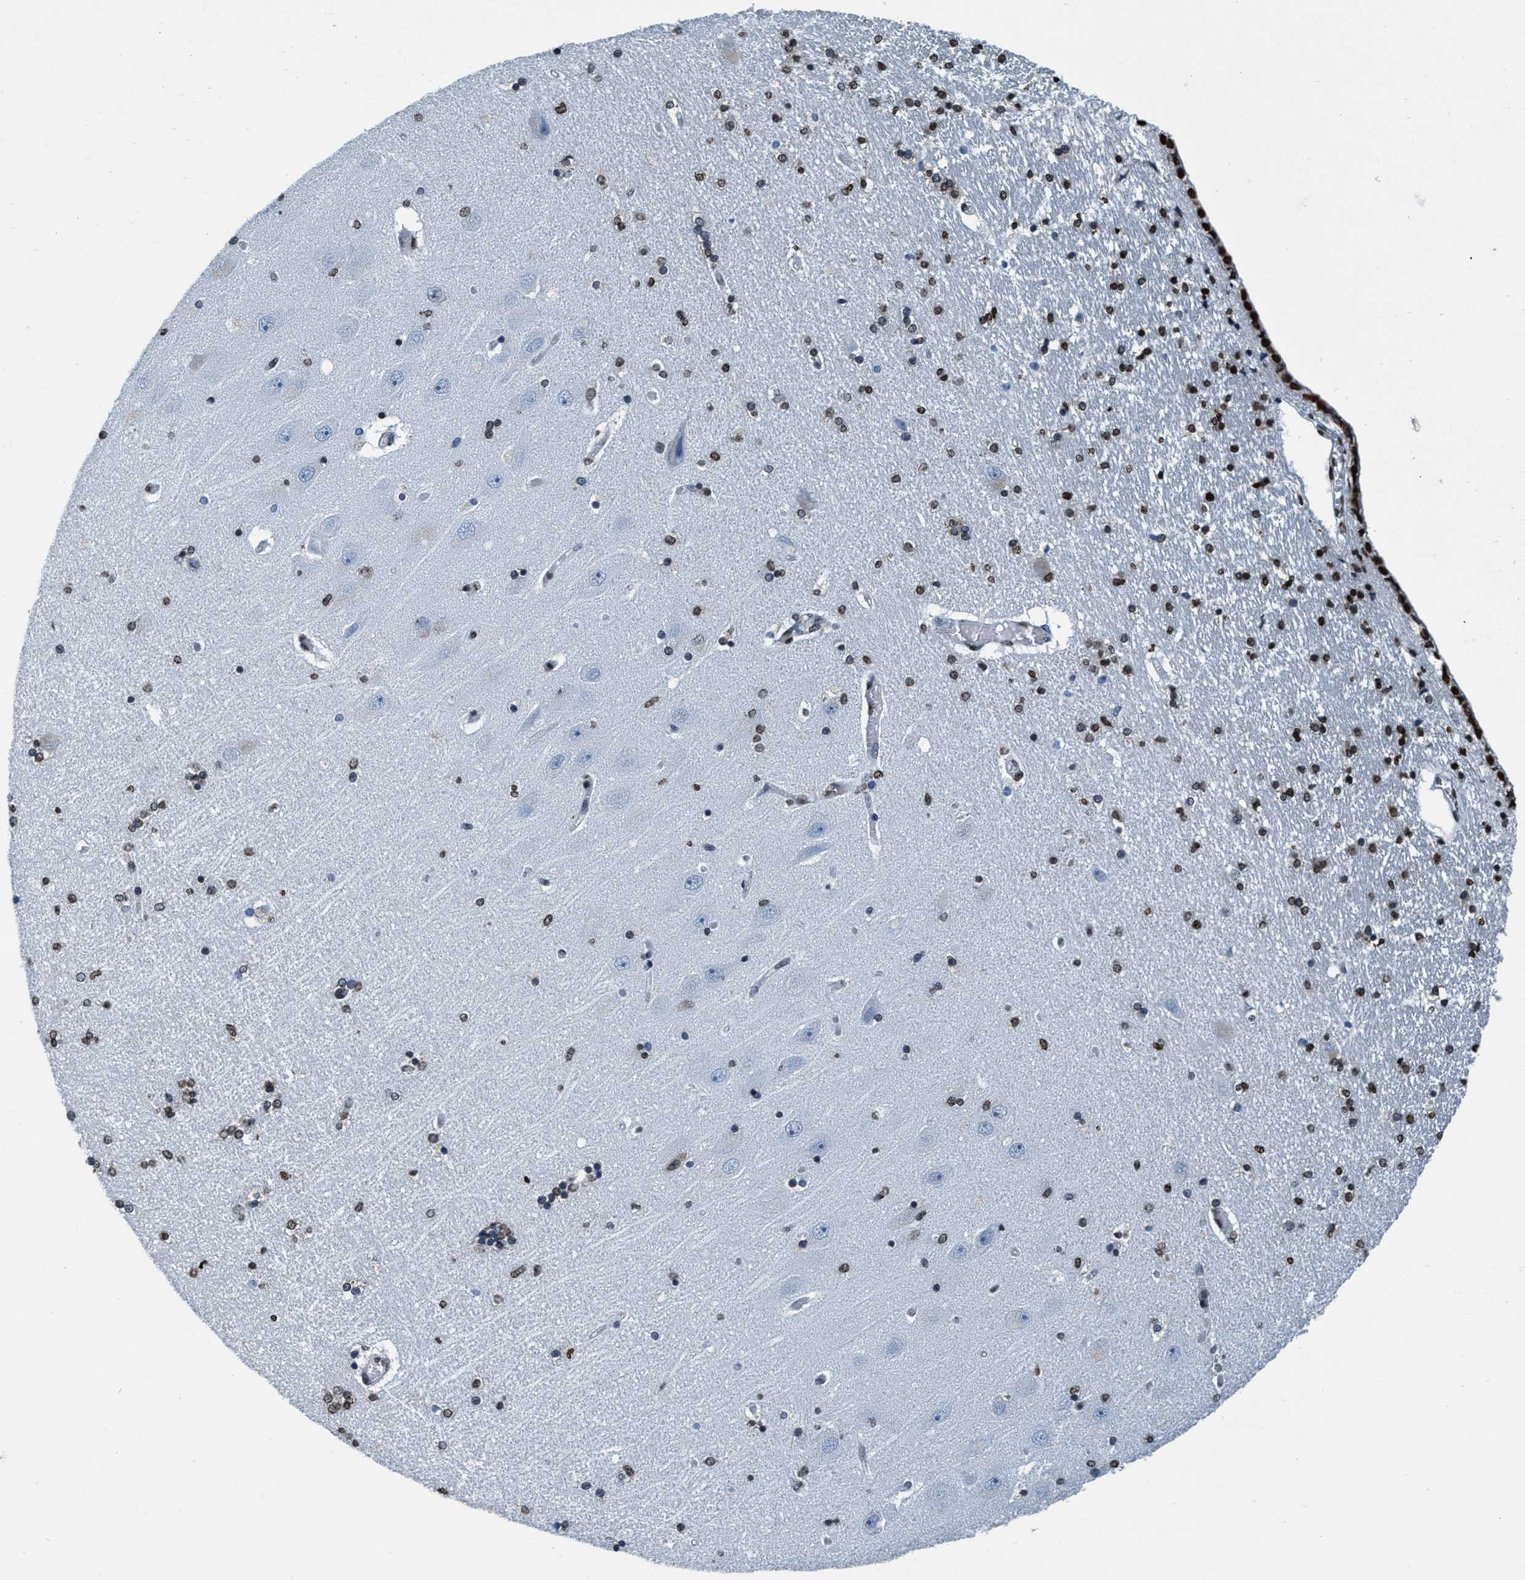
{"staining": {"intensity": "moderate", "quantity": ">75%", "location": "nuclear"}, "tissue": "hippocampus", "cell_type": "Glial cells", "image_type": "normal", "snomed": [{"axis": "morphology", "description": "Normal tissue, NOS"}, {"axis": "topography", "description": "Hippocampus"}], "caption": "This photomicrograph exhibits IHC staining of unremarkable human hippocampus, with medium moderate nuclear positivity in approximately >75% of glial cells.", "gene": "CCNE2", "patient": {"sex": "female", "age": 54}}